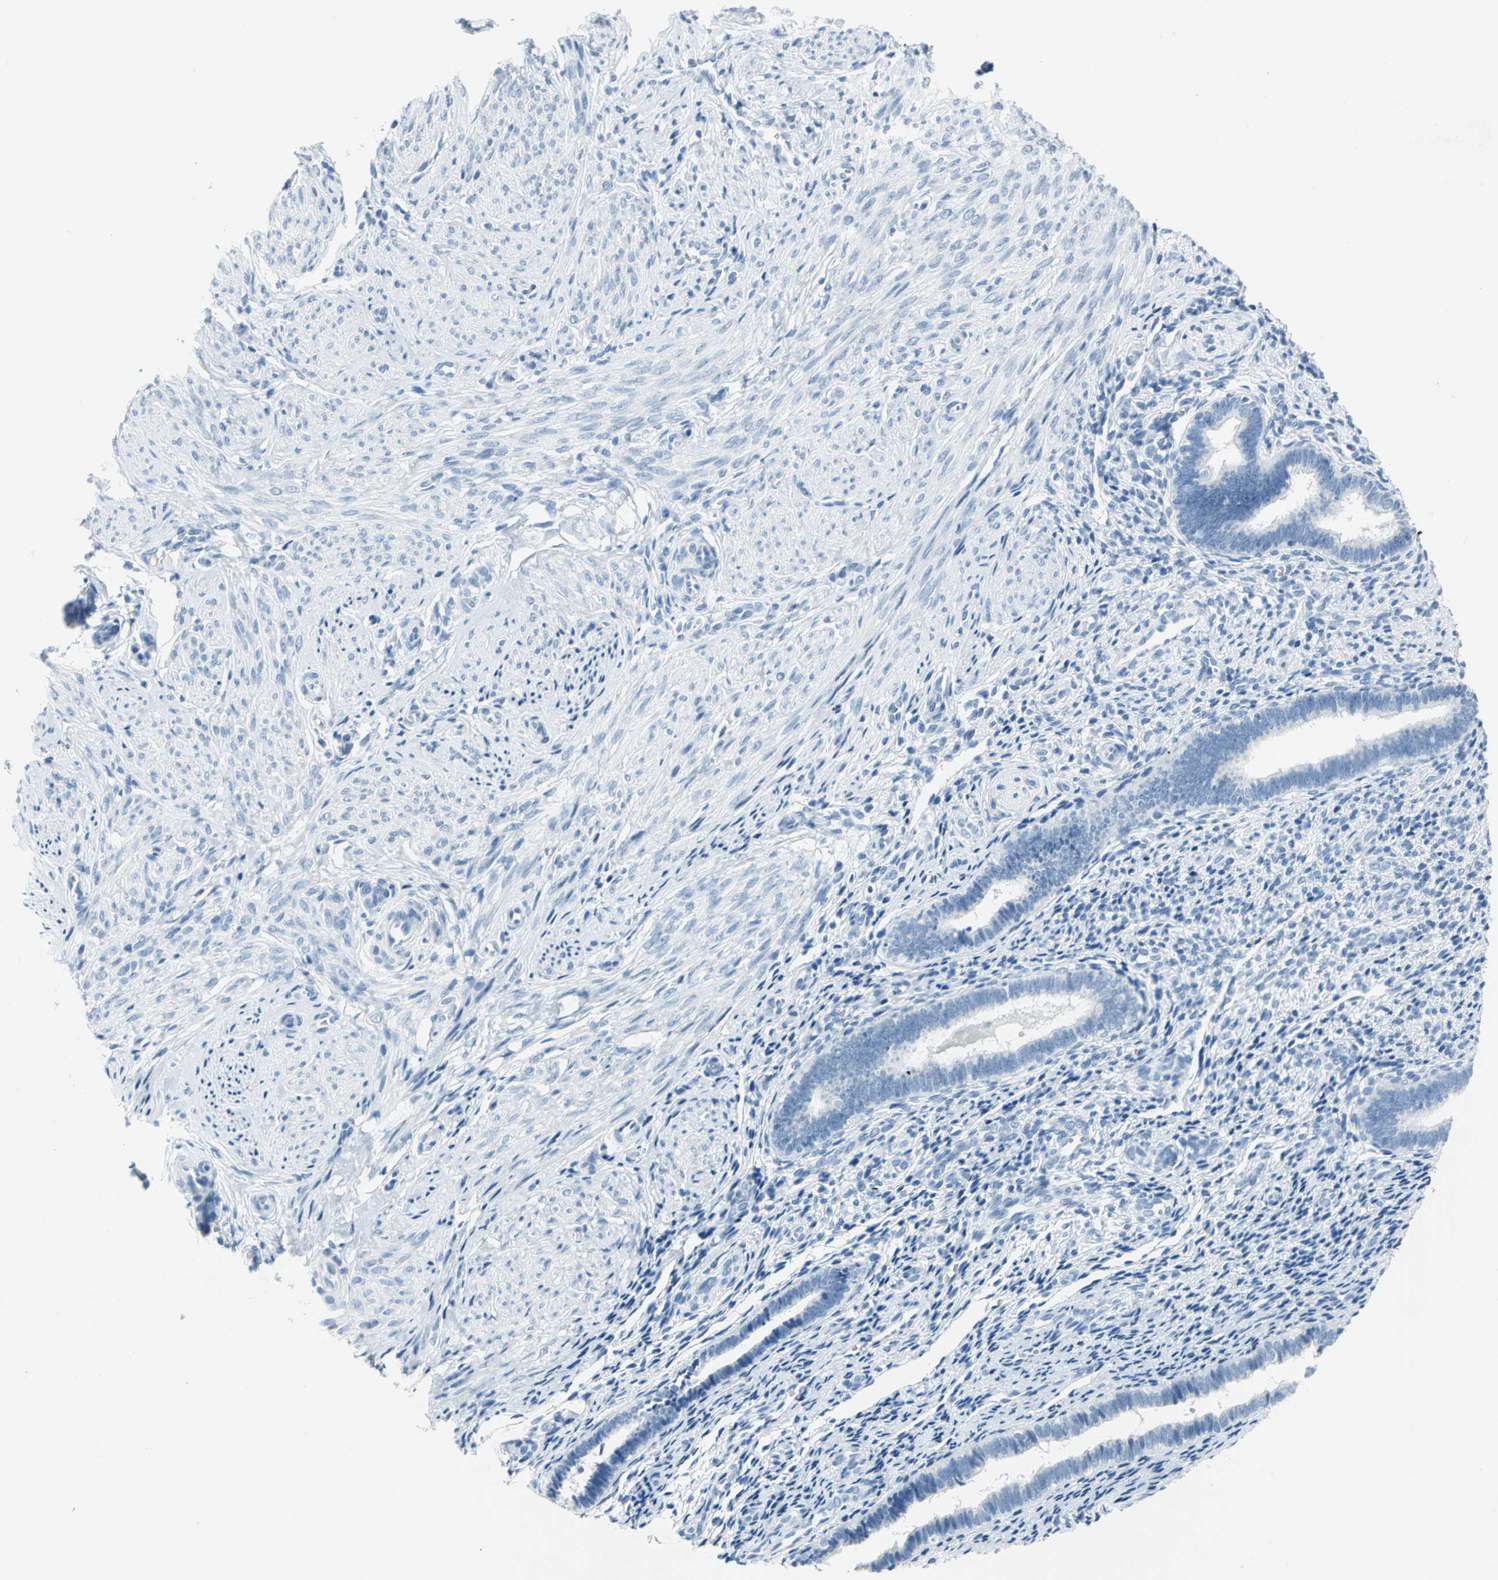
{"staining": {"intensity": "negative", "quantity": "none", "location": "none"}, "tissue": "endometrium", "cell_type": "Cells in endometrial stroma", "image_type": "normal", "snomed": [{"axis": "morphology", "description": "Normal tissue, NOS"}, {"axis": "topography", "description": "Endometrium"}], "caption": "Cells in endometrial stroma show no significant protein expression in benign endometrium. (Brightfield microscopy of DAB (3,3'-diaminobenzidine) immunohistochemistry at high magnification).", "gene": "PKLR", "patient": {"sex": "female", "age": 27}}